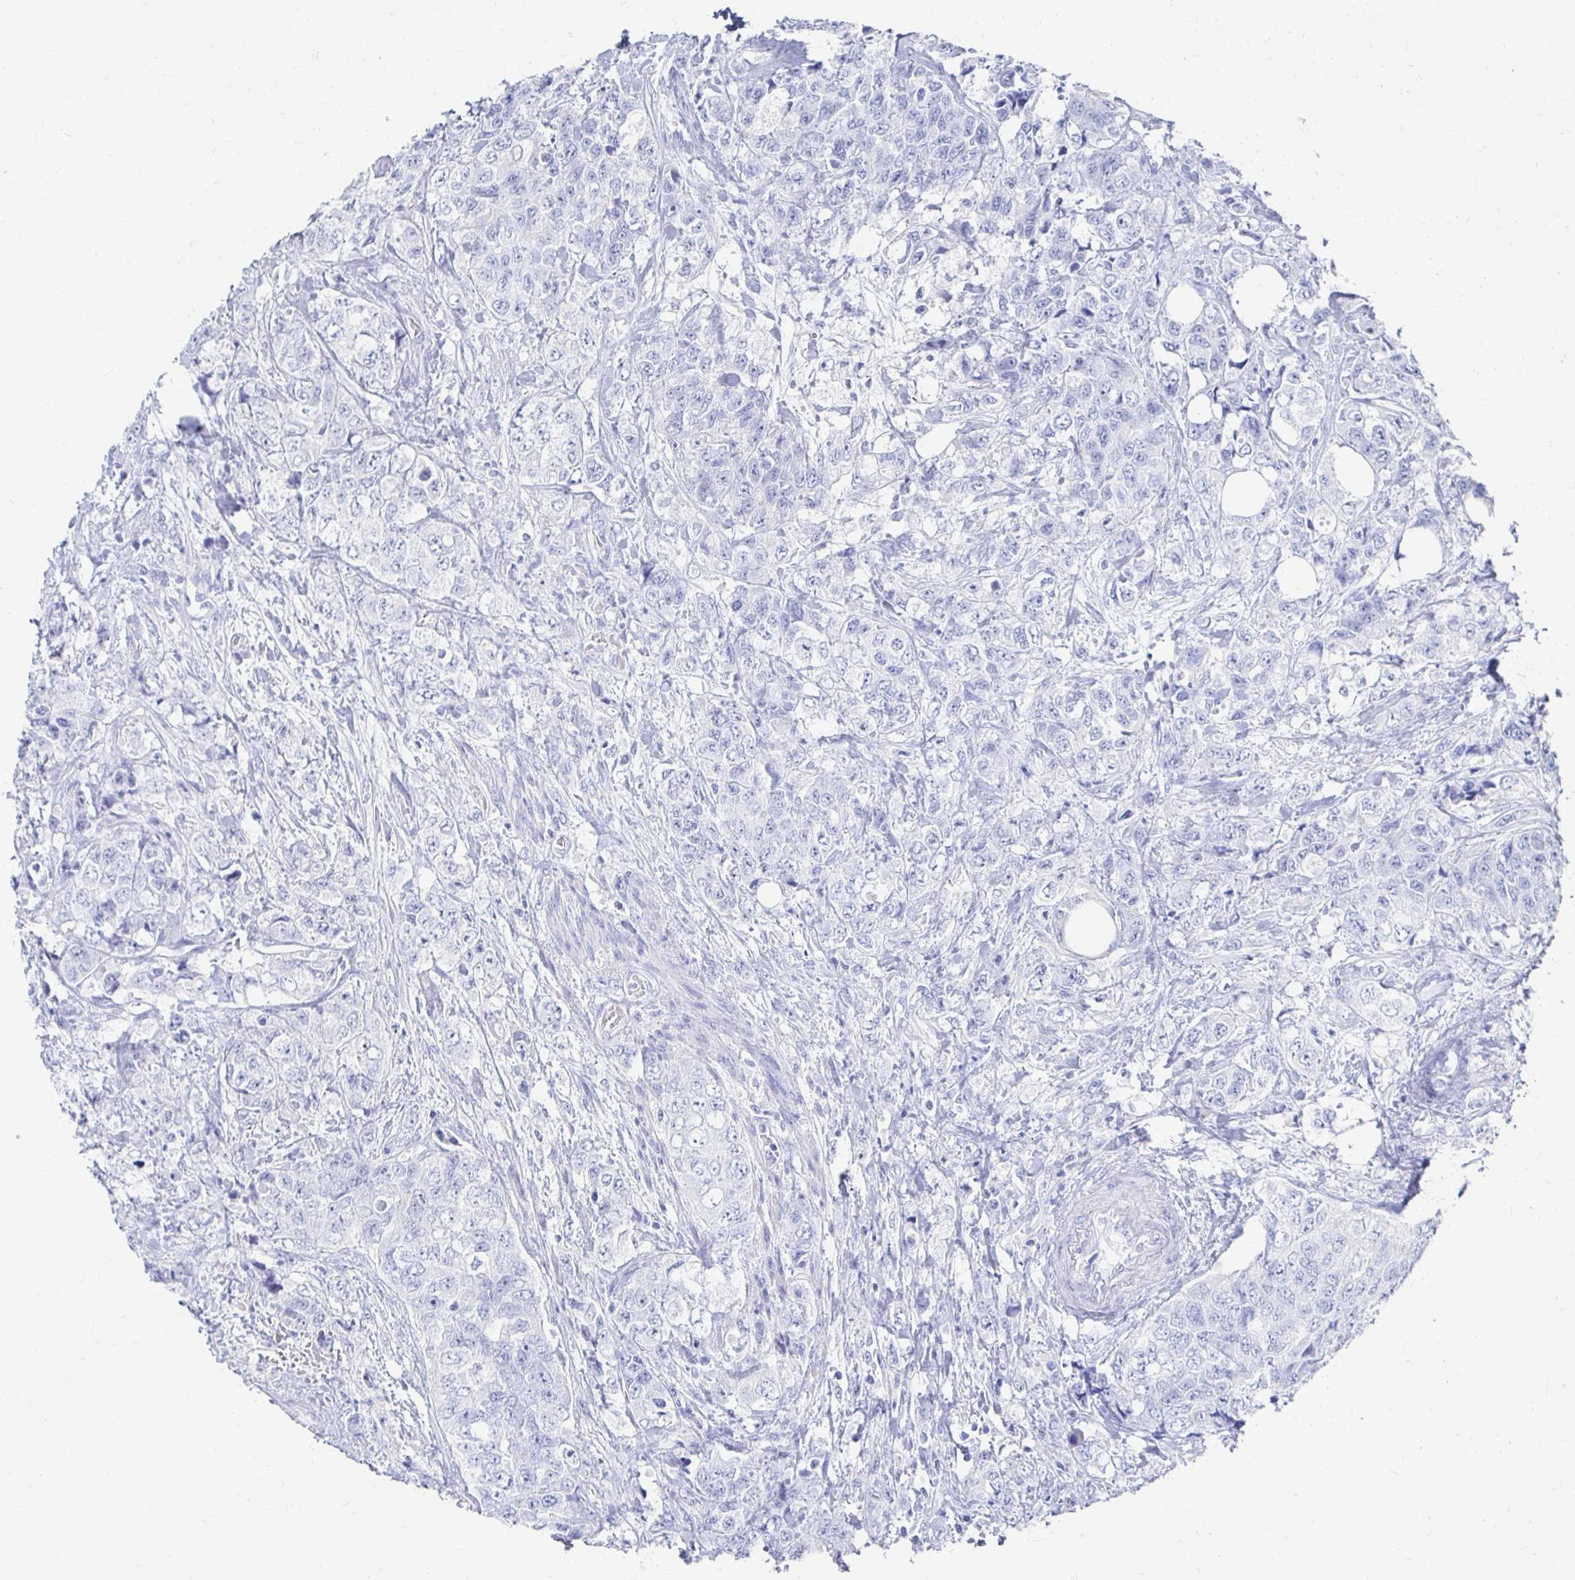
{"staining": {"intensity": "negative", "quantity": "none", "location": "none"}, "tissue": "urothelial cancer", "cell_type": "Tumor cells", "image_type": "cancer", "snomed": [{"axis": "morphology", "description": "Urothelial carcinoma, High grade"}, {"axis": "topography", "description": "Urinary bladder"}], "caption": "This is a photomicrograph of immunohistochemistry staining of high-grade urothelial carcinoma, which shows no expression in tumor cells.", "gene": "CST6", "patient": {"sex": "female", "age": 78}}